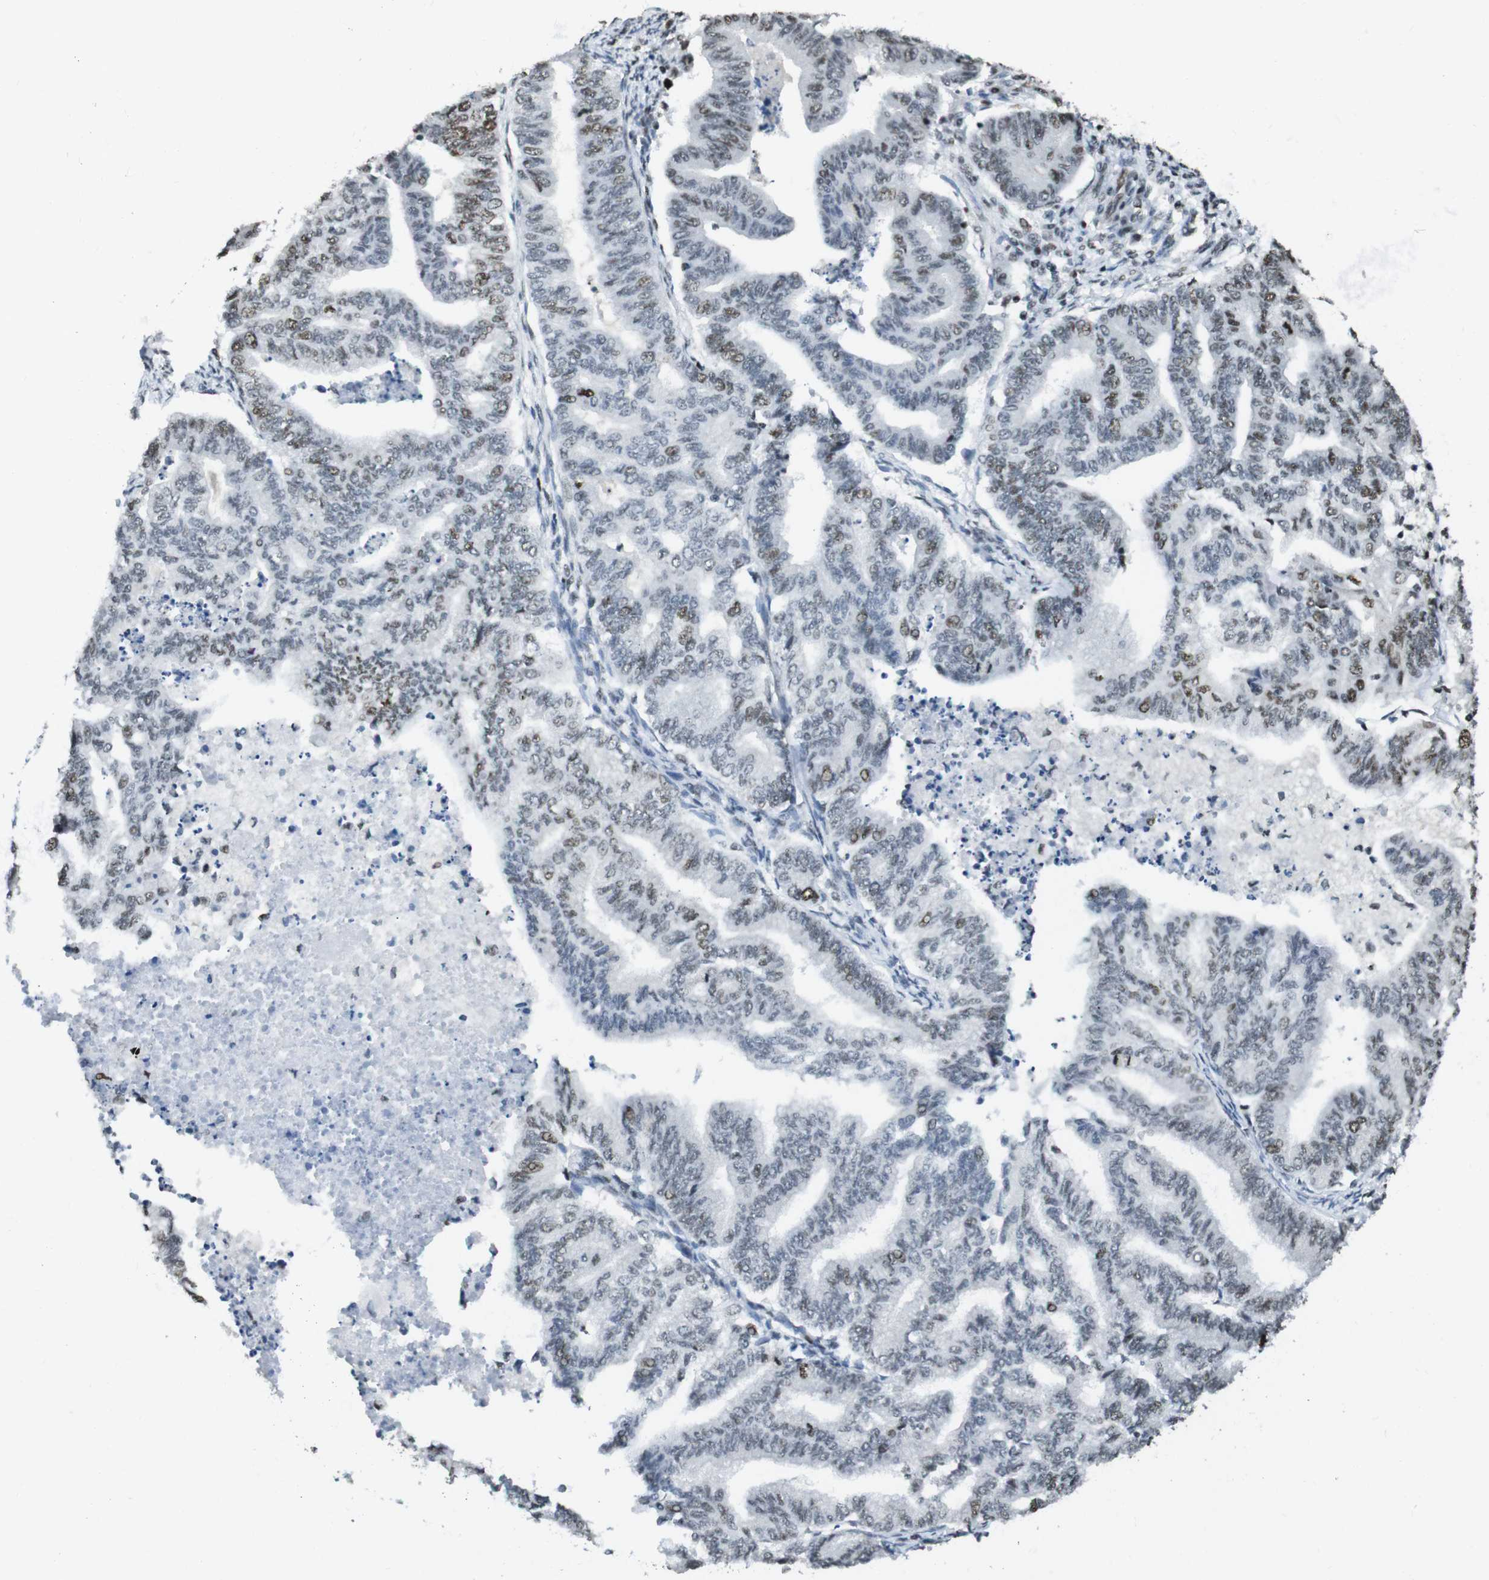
{"staining": {"intensity": "moderate", "quantity": "<25%", "location": "nuclear"}, "tissue": "endometrial cancer", "cell_type": "Tumor cells", "image_type": "cancer", "snomed": [{"axis": "morphology", "description": "Adenocarcinoma, NOS"}, {"axis": "topography", "description": "Endometrium"}], "caption": "A histopathology image showing moderate nuclear staining in about <25% of tumor cells in endometrial cancer, as visualized by brown immunohistochemical staining.", "gene": "CSNK2B", "patient": {"sex": "female", "age": 79}}